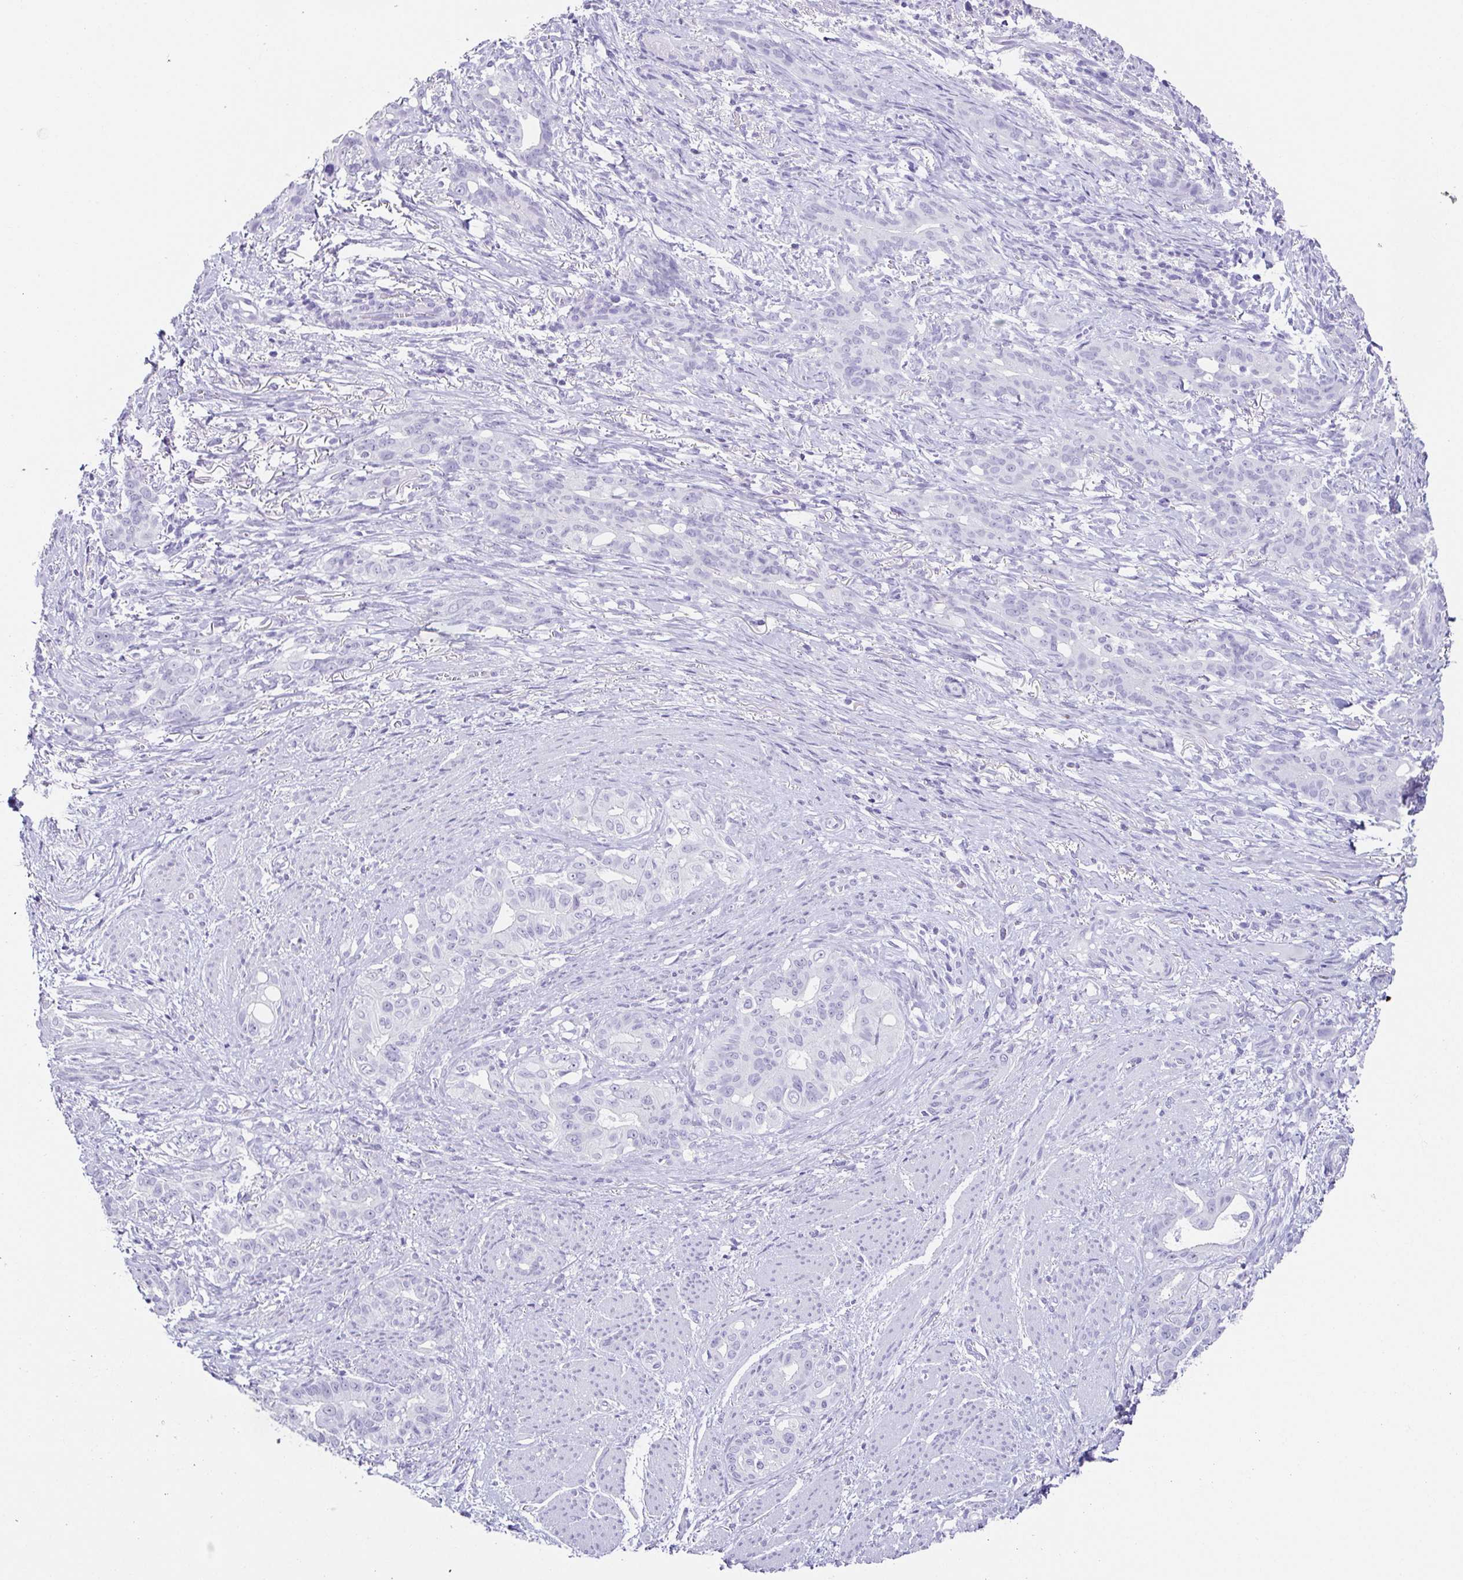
{"staining": {"intensity": "negative", "quantity": "none", "location": "none"}, "tissue": "stomach cancer", "cell_type": "Tumor cells", "image_type": "cancer", "snomed": [{"axis": "morphology", "description": "Normal tissue, NOS"}, {"axis": "morphology", "description": "Adenocarcinoma, NOS"}, {"axis": "topography", "description": "Esophagus"}, {"axis": "topography", "description": "Stomach, upper"}], "caption": "Stomach adenocarcinoma was stained to show a protein in brown. There is no significant expression in tumor cells.", "gene": "ESX1", "patient": {"sex": "male", "age": 62}}